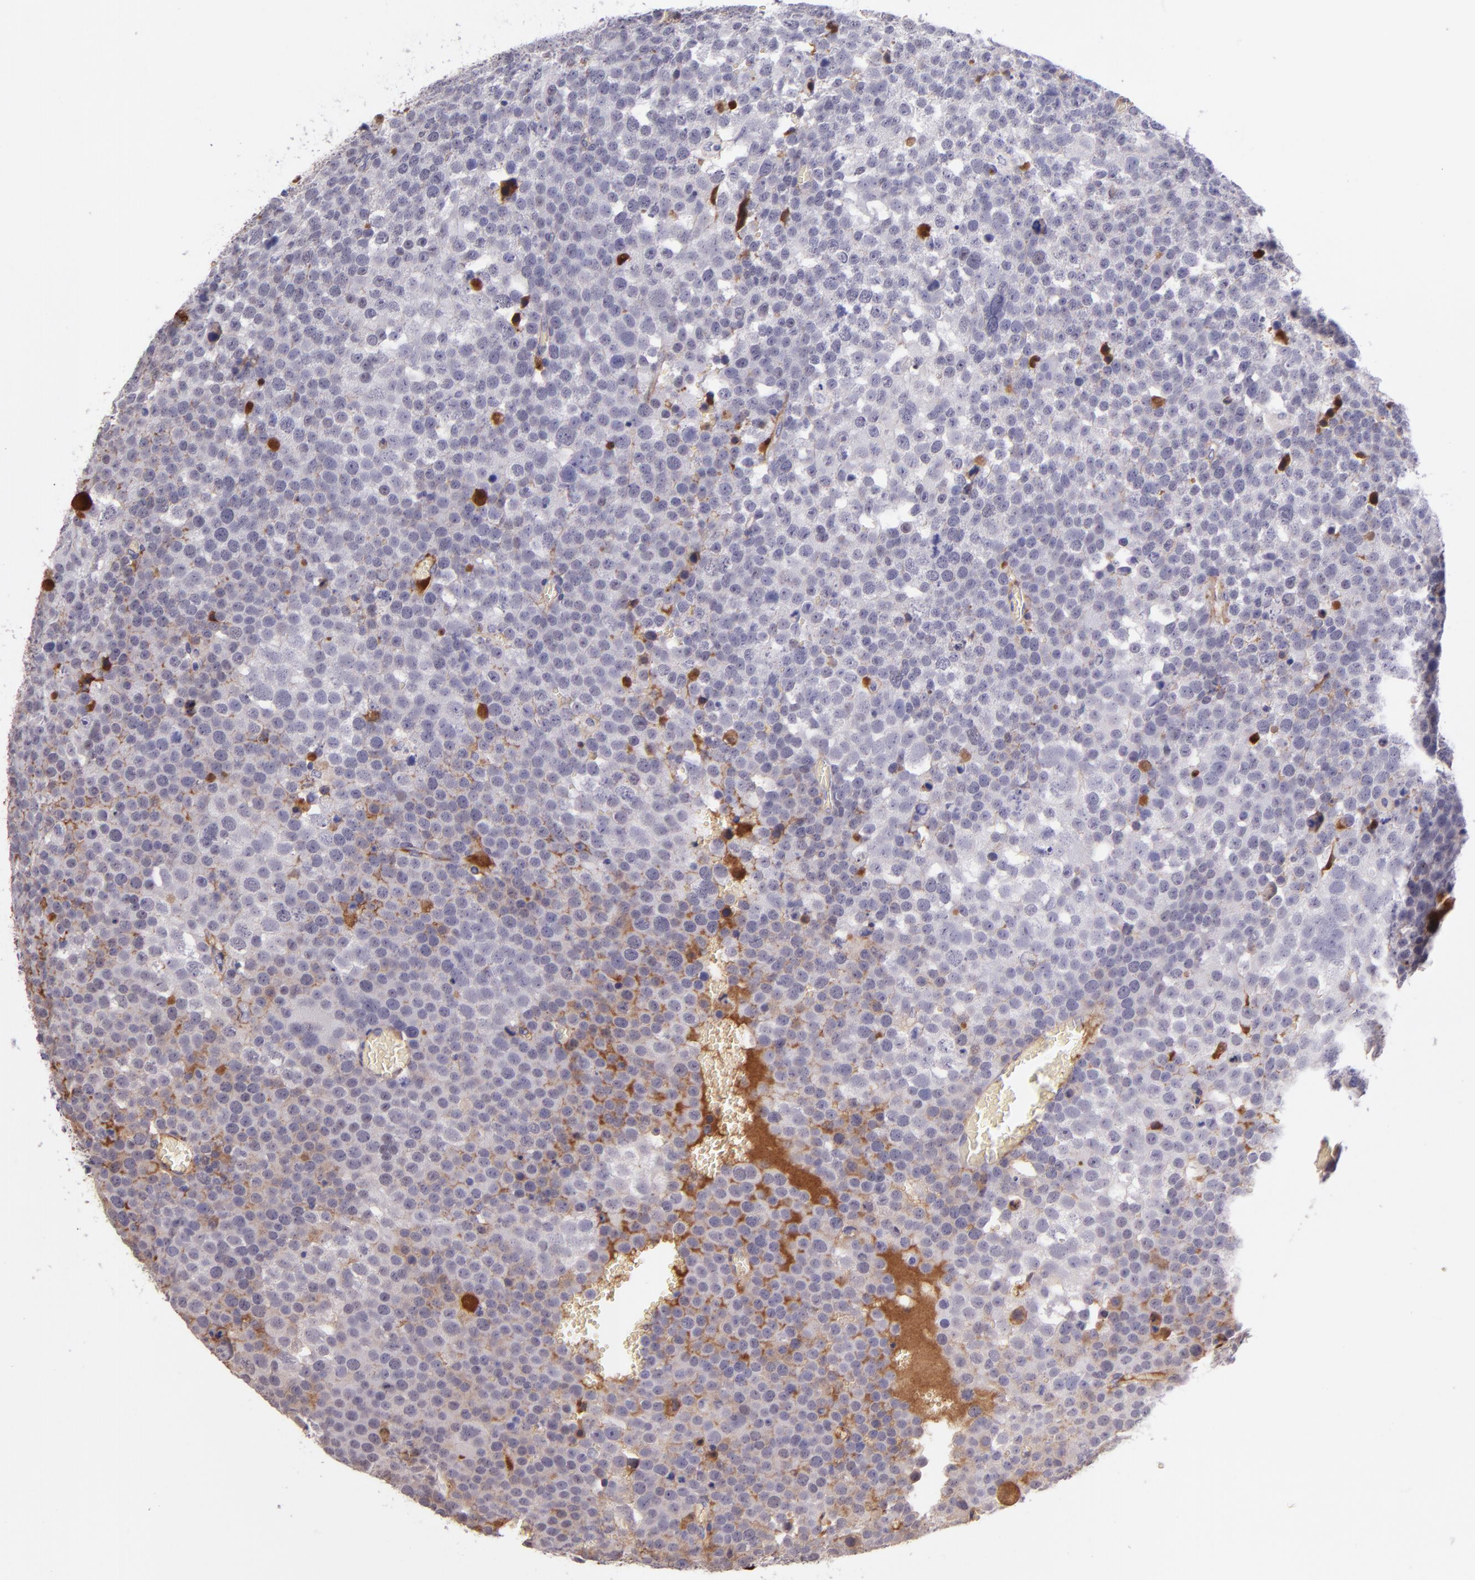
{"staining": {"intensity": "negative", "quantity": "none", "location": "none"}, "tissue": "testis cancer", "cell_type": "Tumor cells", "image_type": "cancer", "snomed": [{"axis": "morphology", "description": "Seminoma, NOS"}, {"axis": "topography", "description": "Testis"}], "caption": "High magnification brightfield microscopy of seminoma (testis) stained with DAB (3,3'-diaminobenzidine) (brown) and counterstained with hematoxylin (blue): tumor cells show no significant staining.", "gene": "KNG1", "patient": {"sex": "male", "age": 71}}